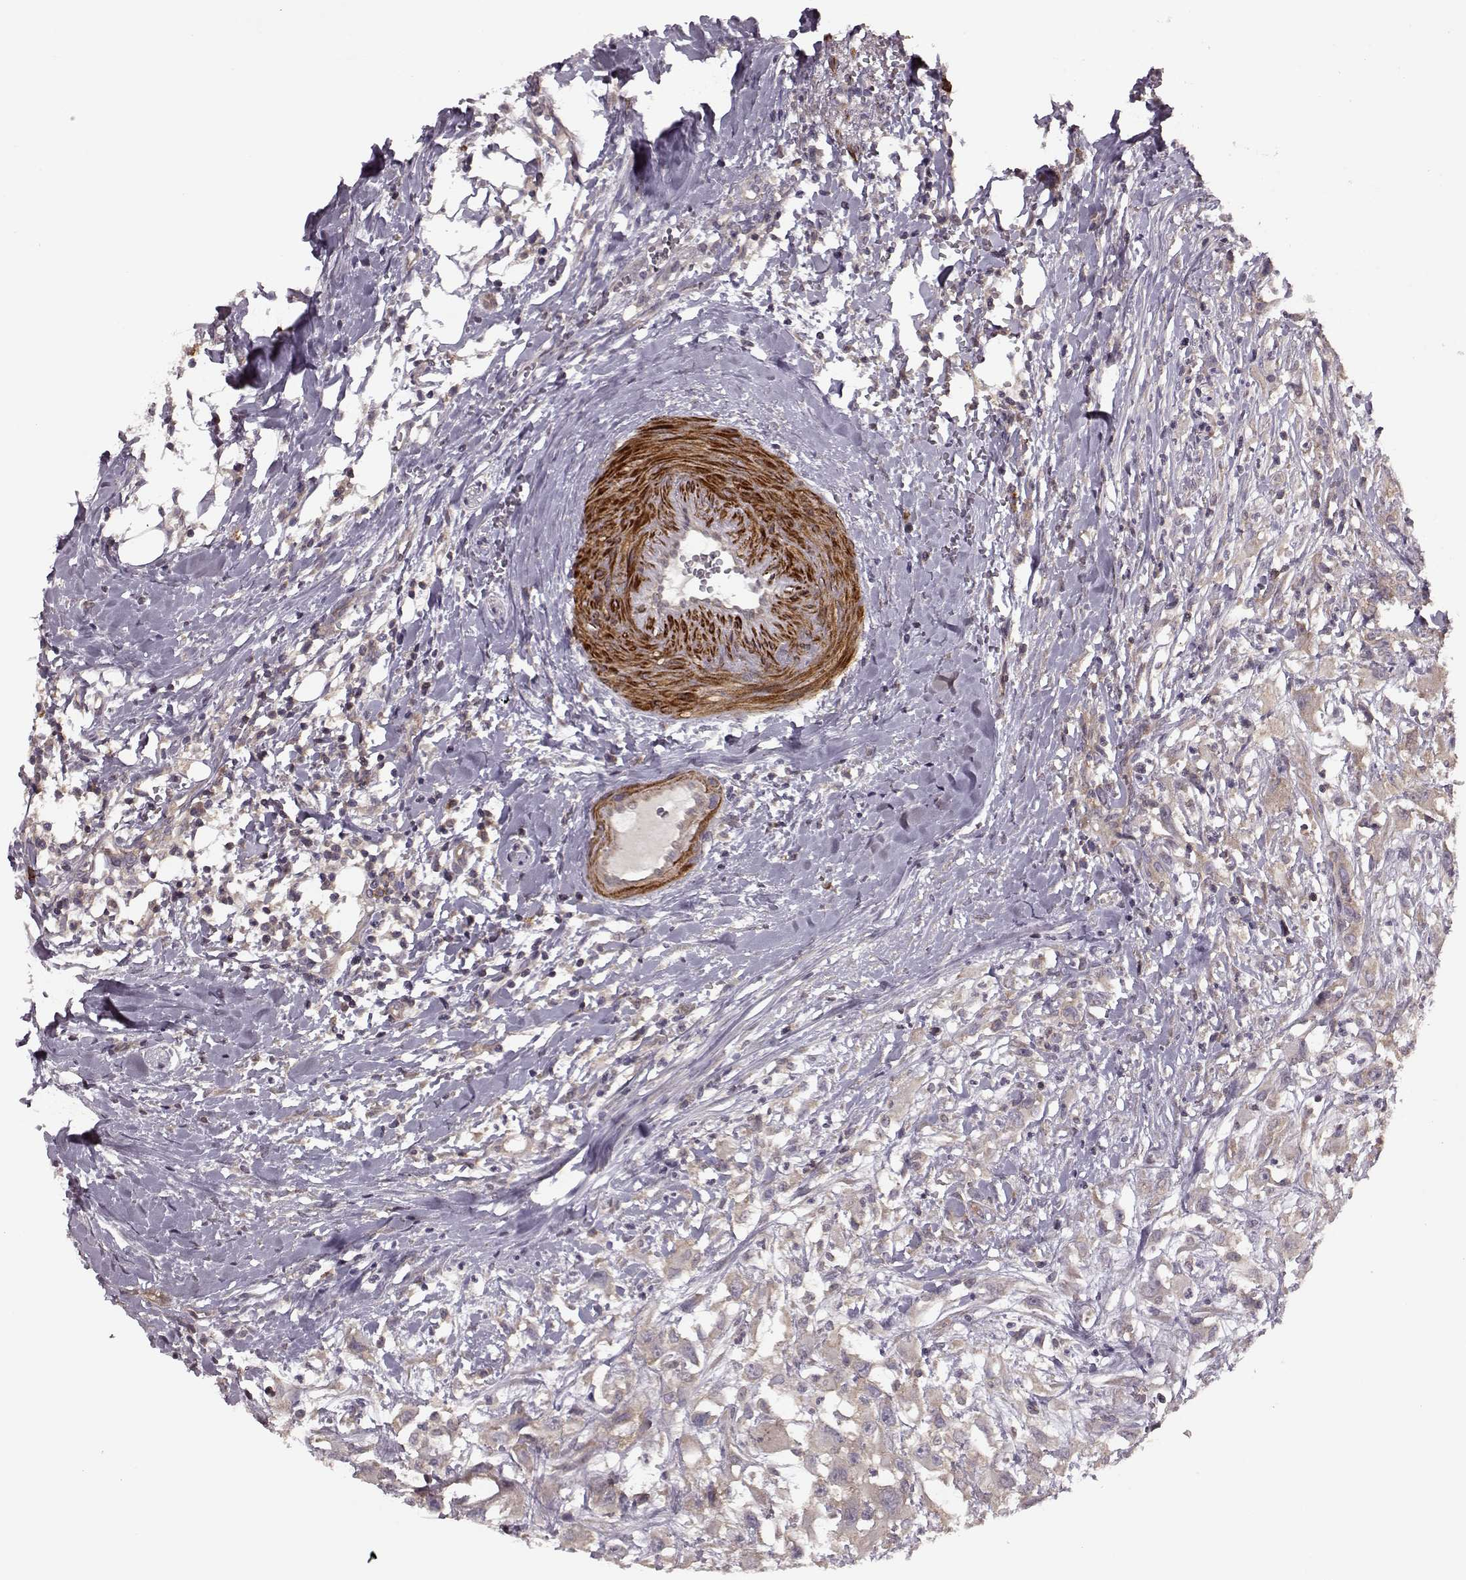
{"staining": {"intensity": "weak", "quantity": "<25%", "location": "cytoplasmic/membranous"}, "tissue": "head and neck cancer", "cell_type": "Tumor cells", "image_type": "cancer", "snomed": [{"axis": "morphology", "description": "Squamous cell carcinoma, NOS"}, {"axis": "morphology", "description": "Squamous cell carcinoma, metastatic, NOS"}, {"axis": "topography", "description": "Oral tissue"}, {"axis": "topography", "description": "Head-Neck"}], "caption": "IHC photomicrograph of neoplastic tissue: head and neck cancer (squamous cell carcinoma) stained with DAB shows no significant protein positivity in tumor cells.", "gene": "SLAIN2", "patient": {"sex": "female", "age": 85}}